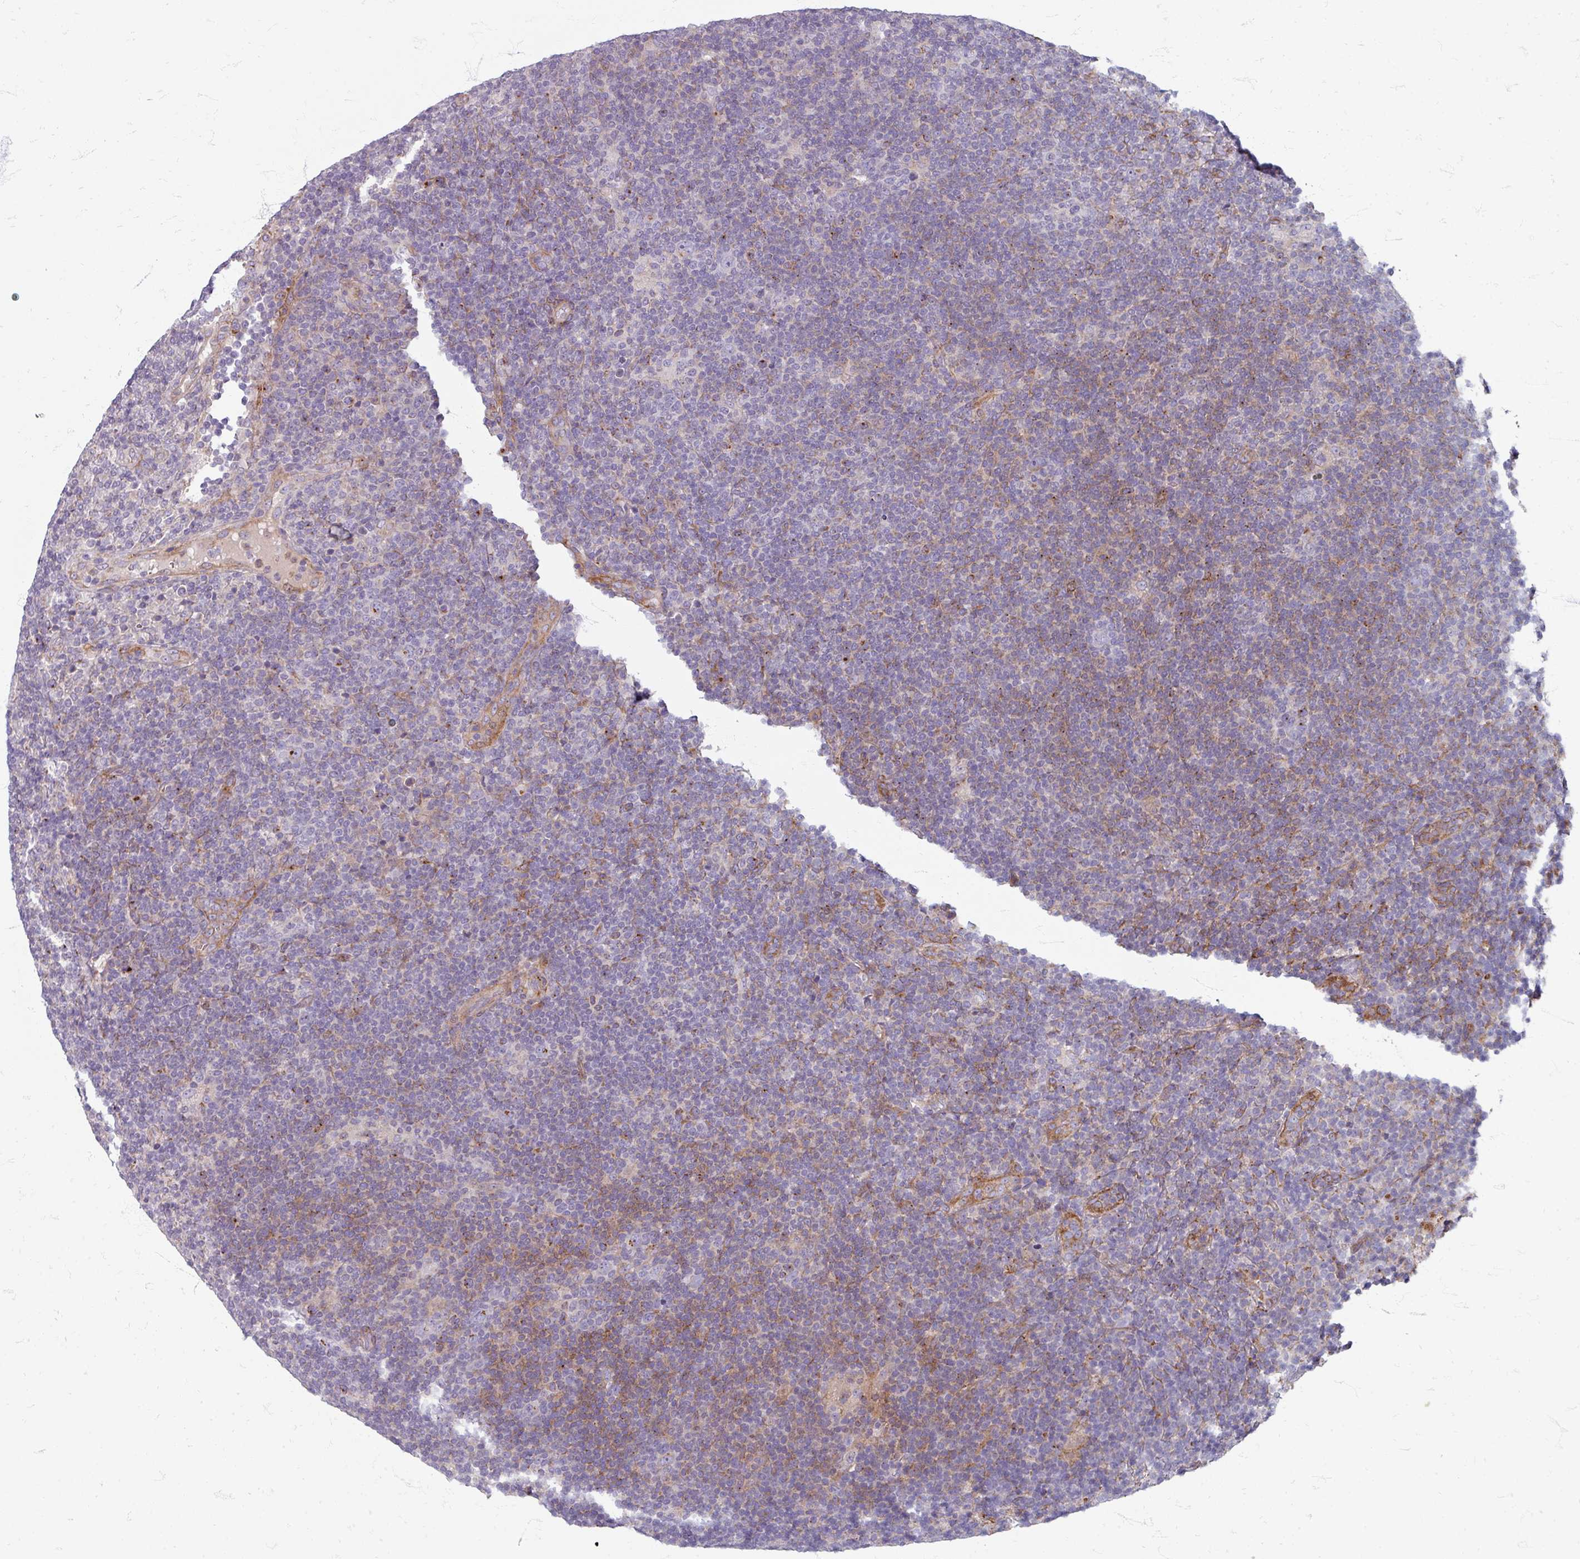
{"staining": {"intensity": "negative", "quantity": "none", "location": "none"}, "tissue": "lymphoma", "cell_type": "Tumor cells", "image_type": "cancer", "snomed": [{"axis": "morphology", "description": "Hodgkin's disease, NOS"}, {"axis": "topography", "description": "Lymph node"}], "caption": "Tumor cells are negative for brown protein staining in lymphoma. (Brightfield microscopy of DAB immunohistochemistry at high magnification).", "gene": "GABARAPL1", "patient": {"sex": "female", "age": 57}}